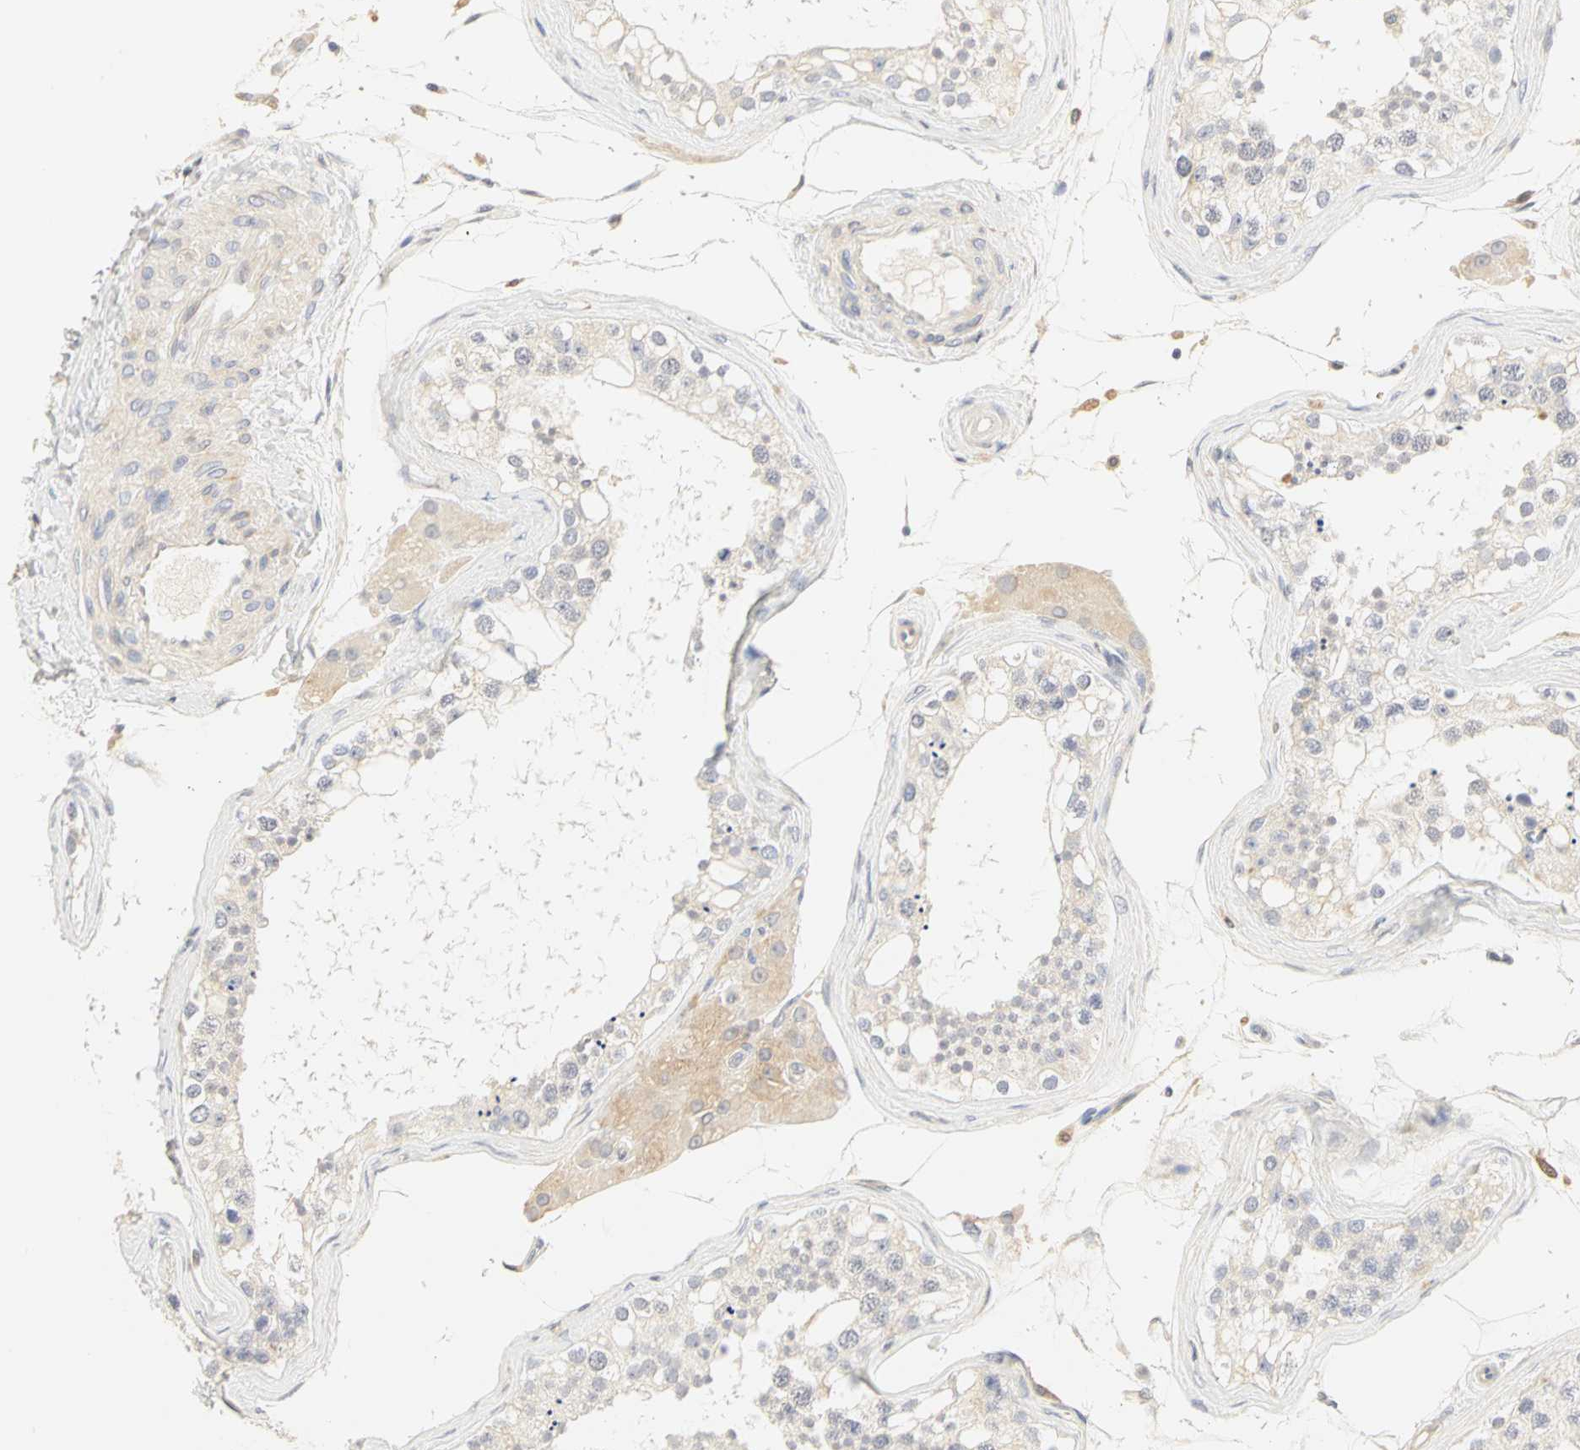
{"staining": {"intensity": "weak", "quantity": "25%-75%", "location": "cytoplasmic/membranous"}, "tissue": "testis", "cell_type": "Cells in seminiferous ducts", "image_type": "normal", "snomed": [{"axis": "morphology", "description": "Normal tissue, NOS"}, {"axis": "topography", "description": "Testis"}], "caption": "Benign testis exhibits weak cytoplasmic/membranous staining in approximately 25%-75% of cells in seminiferous ducts, visualized by immunohistochemistry.", "gene": "GNRH2", "patient": {"sex": "male", "age": 68}}